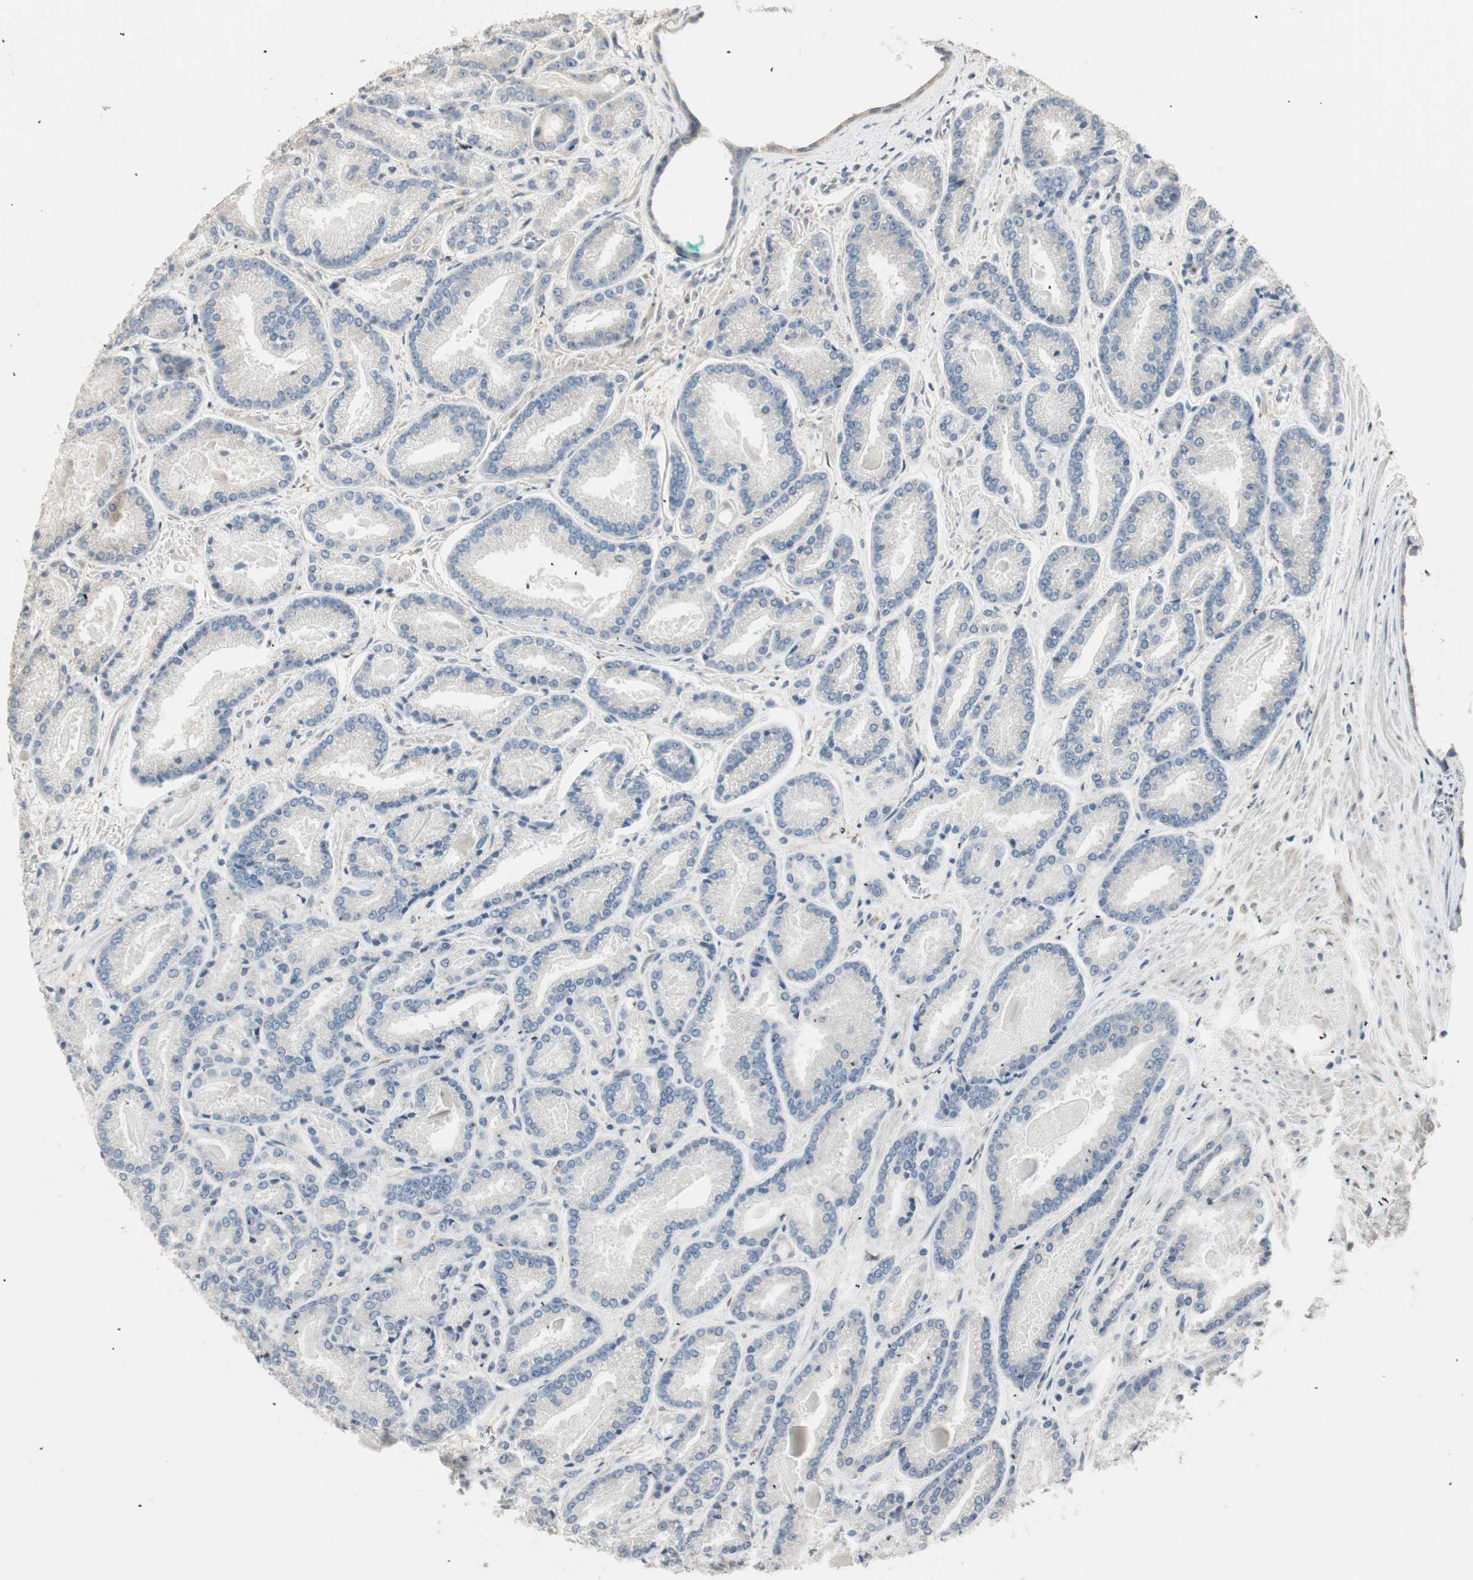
{"staining": {"intensity": "weak", "quantity": "<25%", "location": "cytoplasmic/membranous"}, "tissue": "prostate cancer", "cell_type": "Tumor cells", "image_type": "cancer", "snomed": [{"axis": "morphology", "description": "Adenocarcinoma, Low grade"}, {"axis": "topography", "description": "Prostate"}], "caption": "Immunohistochemical staining of human prostate cancer displays no significant expression in tumor cells.", "gene": "TASOR", "patient": {"sex": "male", "age": 59}}